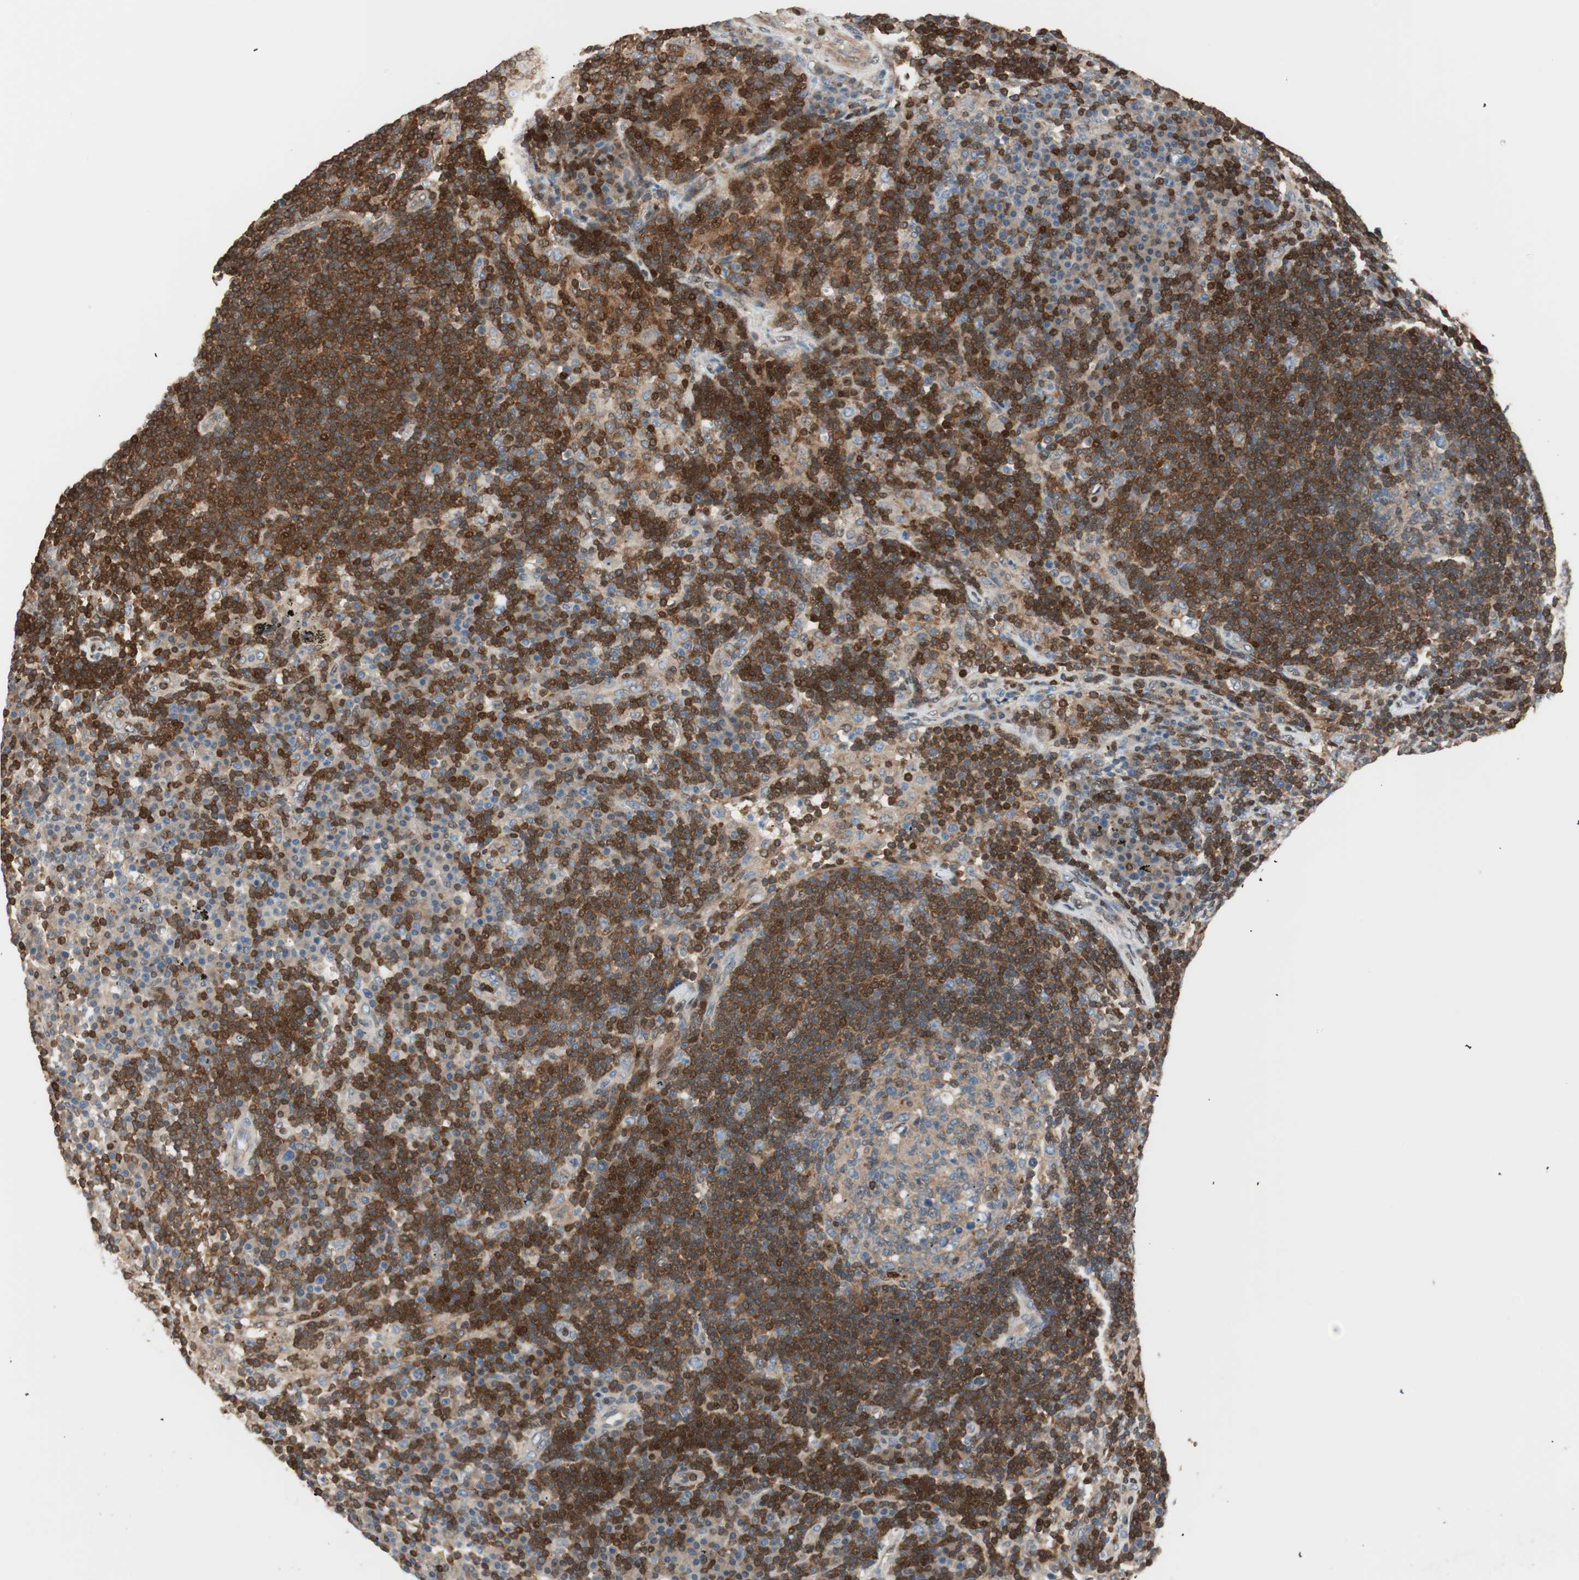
{"staining": {"intensity": "moderate", "quantity": ">75%", "location": "cytoplasmic/membranous"}, "tissue": "lymph node", "cell_type": "Germinal center cells", "image_type": "normal", "snomed": [{"axis": "morphology", "description": "Normal tissue, NOS"}, {"axis": "morphology", "description": "Squamous cell carcinoma, metastatic, NOS"}, {"axis": "topography", "description": "Lymph node"}], "caption": "Approximately >75% of germinal center cells in normal human lymph node reveal moderate cytoplasmic/membranous protein expression as visualized by brown immunohistochemical staining.", "gene": "BIN1", "patient": {"sex": "female", "age": 53}}